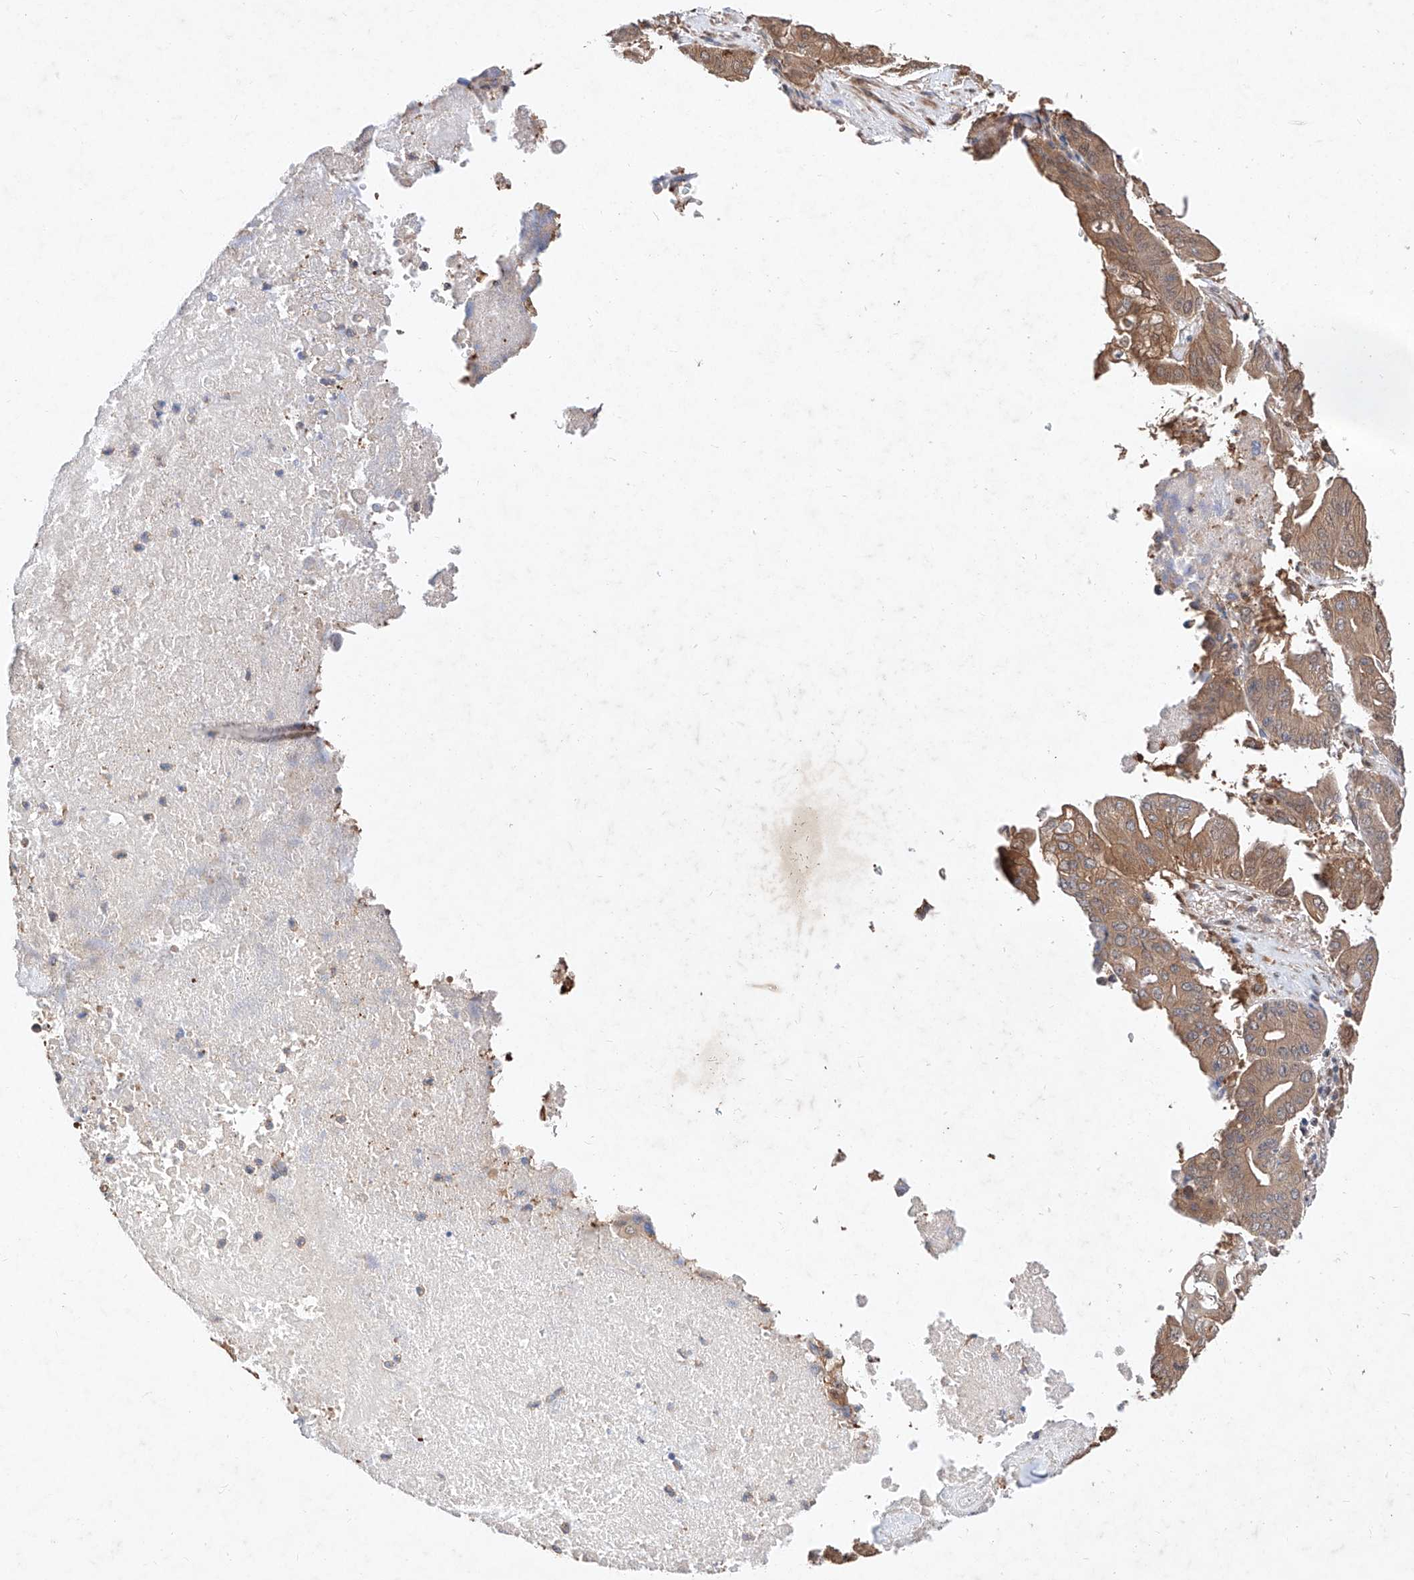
{"staining": {"intensity": "moderate", "quantity": ">75%", "location": "cytoplasmic/membranous"}, "tissue": "pancreatic cancer", "cell_type": "Tumor cells", "image_type": "cancer", "snomed": [{"axis": "morphology", "description": "Adenocarcinoma, NOS"}, {"axis": "topography", "description": "Pancreas"}], "caption": "Protein positivity by IHC demonstrates moderate cytoplasmic/membranous positivity in approximately >75% of tumor cells in pancreatic cancer.", "gene": "ZSCAN4", "patient": {"sex": "female", "age": 77}}